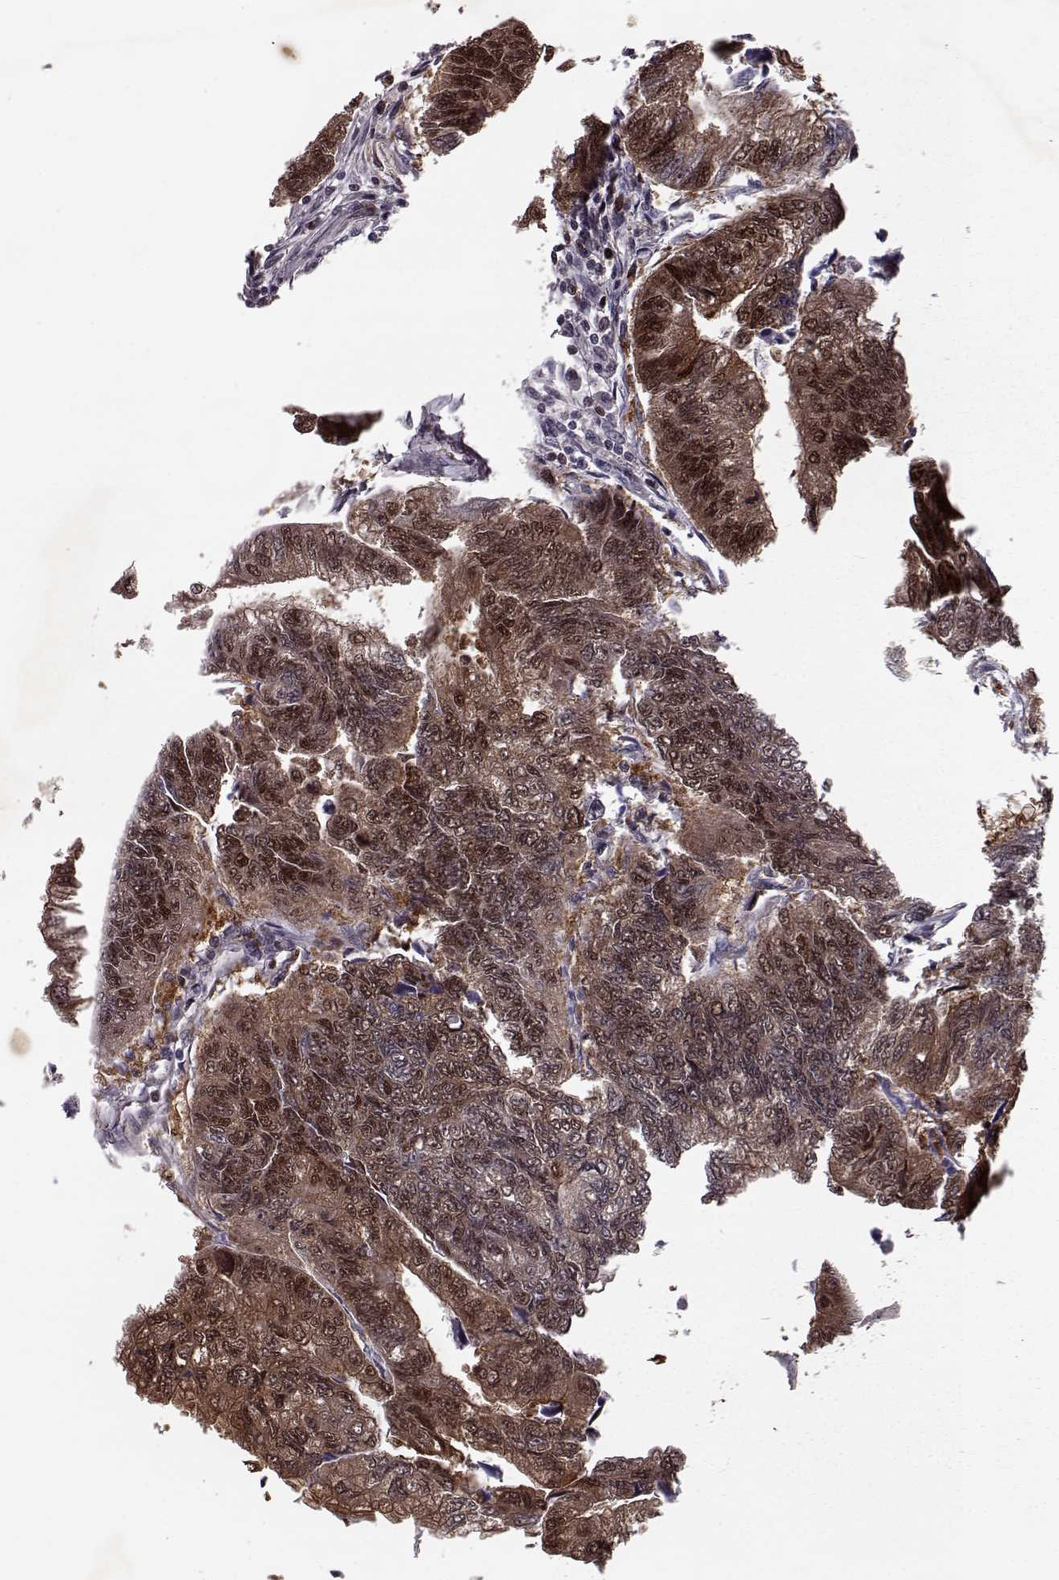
{"staining": {"intensity": "moderate", "quantity": "25%-75%", "location": "cytoplasmic/membranous,nuclear"}, "tissue": "colorectal cancer", "cell_type": "Tumor cells", "image_type": "cancer", "snomed": [{"axis": "morphology", "description": "Adenocarcinoma, NOS"}, {"axis": "topography", "description": "Colon"}], "caption": "A high-resolution histopathology image shows immunohistochemistry (IHC) staining of colorectal cancer (adenocarcinoma), which displays moderate cytoplasmic/membranous and nuclear expression in about 25%-75% of tumor cells.", "gene": "RANBP1", "patient": {"sex": "female", "age": 65}}